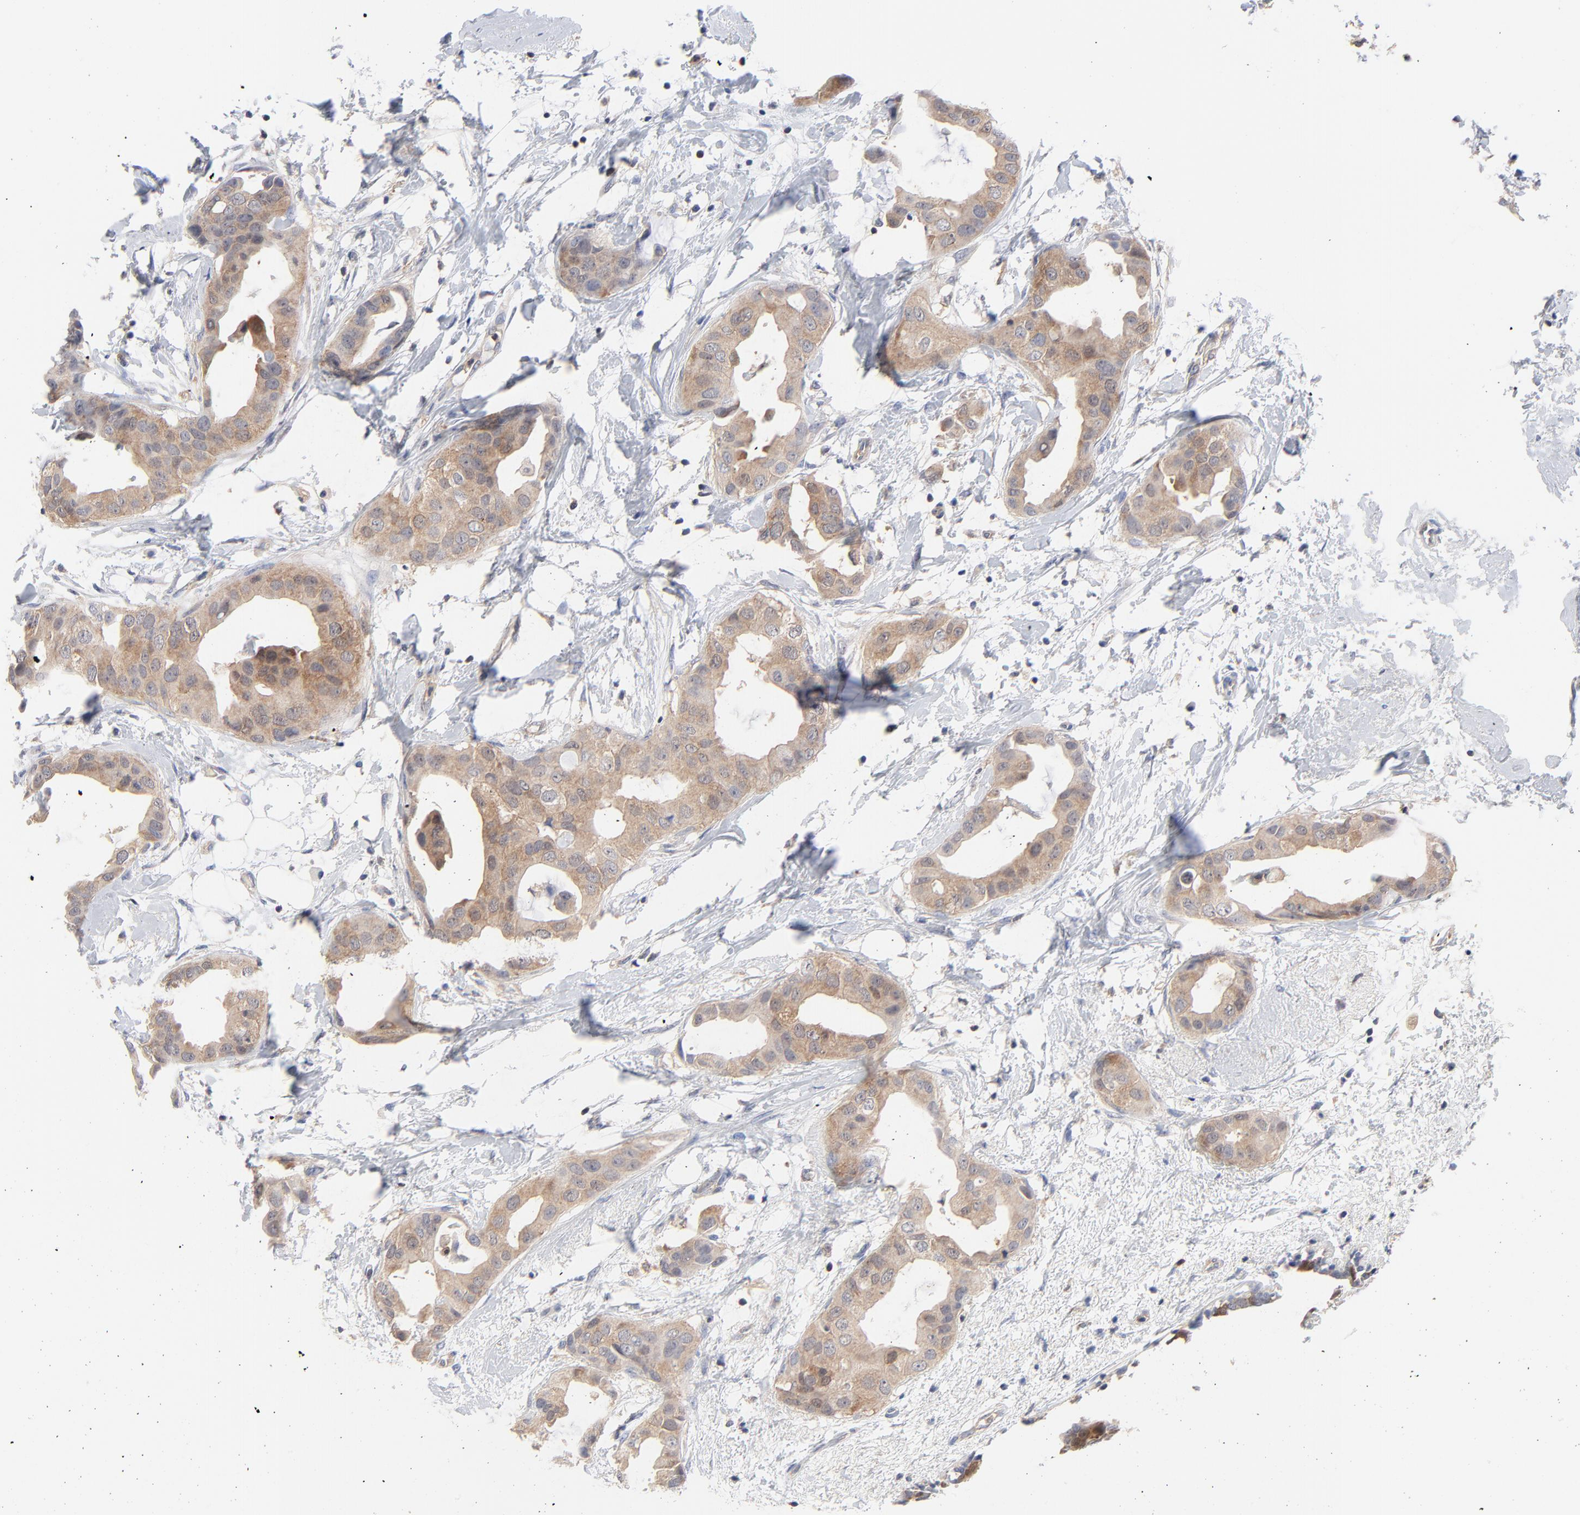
{"staining": {"intensity": "moderate", "quantity": ">75%", "location": "cytoplasmic/membranous"}, "tissue": "breast cancer", "cell_type": "Tumor cells", "image_type": "cancer", "snomed": [{"axis": "morphology", "description": "Duct carcinoma"}, {"axis": "topography", "description": "Breast"}], "caption": "High-power microscopy captured an immunohistochemistry photomicrograph of breast infiltrating ductal carcinoma, revealing moderate cytoplasmic/membranous staining in approximately >75% of tumor cells.", "gene": "CAB39L", "patient": {"sex": "female", "age": 40}}